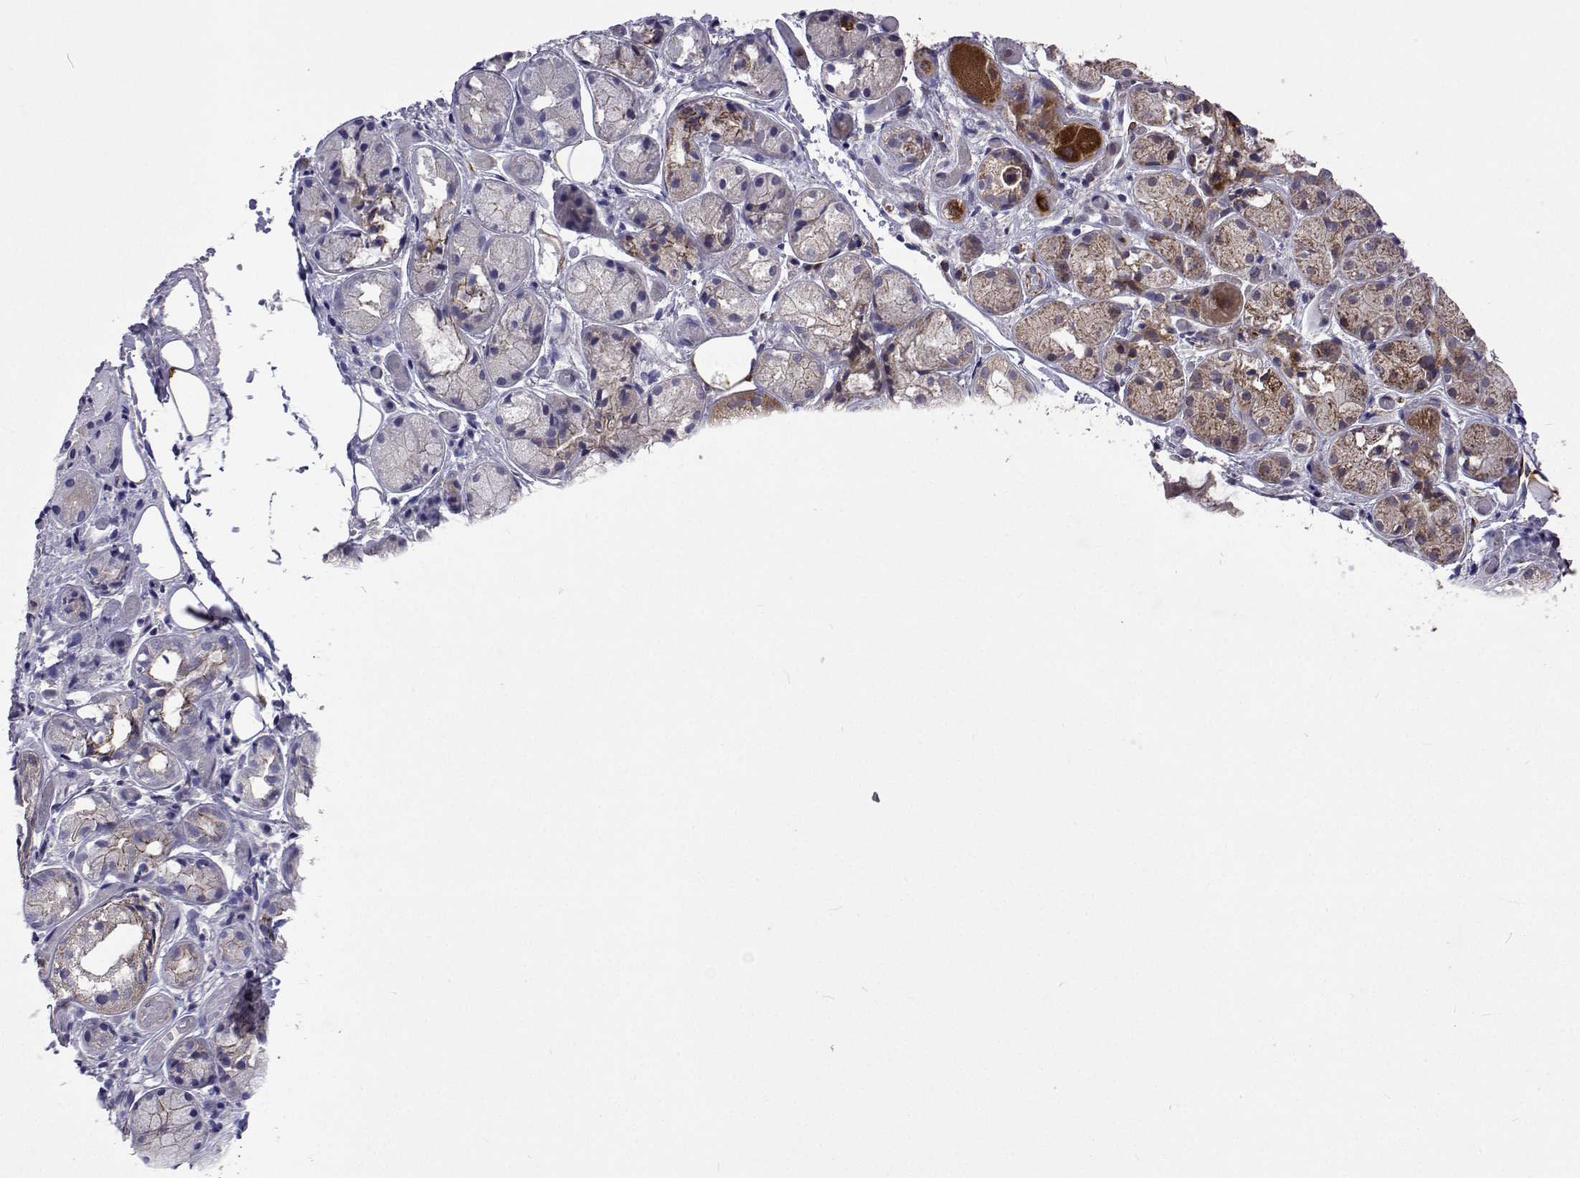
{"staining": {"intensity": "moderate", "quantity": "<25%", "location": "cytoplasmic/membranous"}, "tissue": "salivary gland", "cell_type": "Glandular cells", "image_type": "normal", "snomed": [{"axis": "morphology", "description": "Normal tissue, NOS"}, {"axis": "topography", "description": "Salivary gland"}, {"axis": "topography", "description": "Peripheral nerve tissue"}], "caption": "The image shows a brown stain indicating the presence of a protein in the cytoplasmic/membranous of glandular cells in salivary gland. The staining was performed using DAB to visualize the protein expression in brown, while the nuclei were stained in blue with hematoxylin (Magnification: 20x).", "gene": "DHTKD1", "patient": {"sex": "male", "age": 71}}